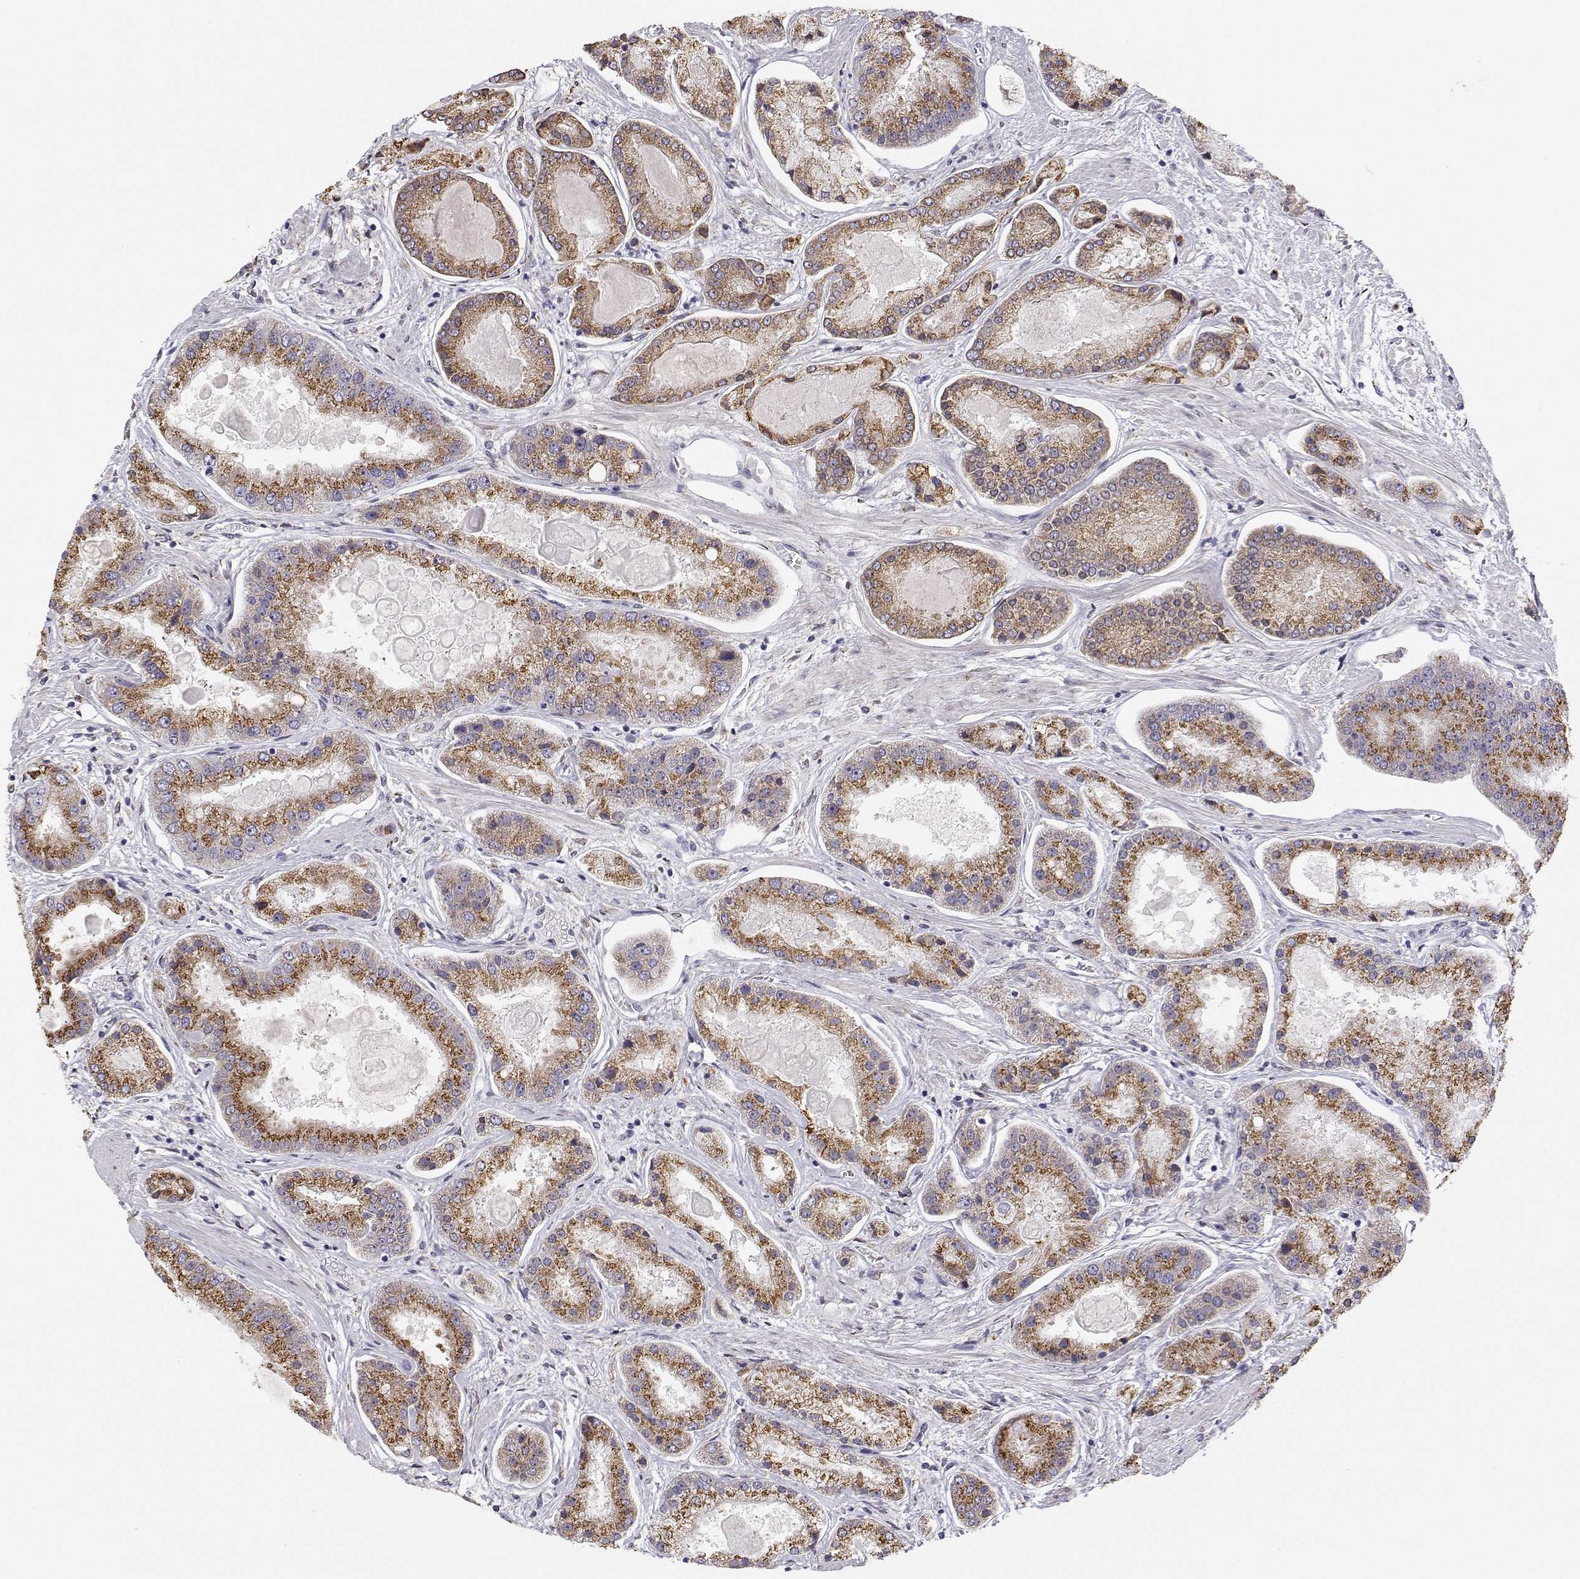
{"staining": {"intensity": "moderate", "quantity": ">75%", "location": "cytoplasmic/membranous"}, "tissue": "prostate cancer", "cell_type": "Tumor cells", "image_type": "cancer", "snomed": [{"axis": "morphology", "description": "Adenocarcinoma, High grade"}, {"axis": "topography", "description": "Prostate"}], "caption": "A medium amount of moderate cytoplasmic/membranous positivity is seen in approximately >75% of tumor cells in adenocarcinoma (high-grade) (prostate) tissue.", "gene": "STARD13", "patient": {"sex": "male", "age": 67}}